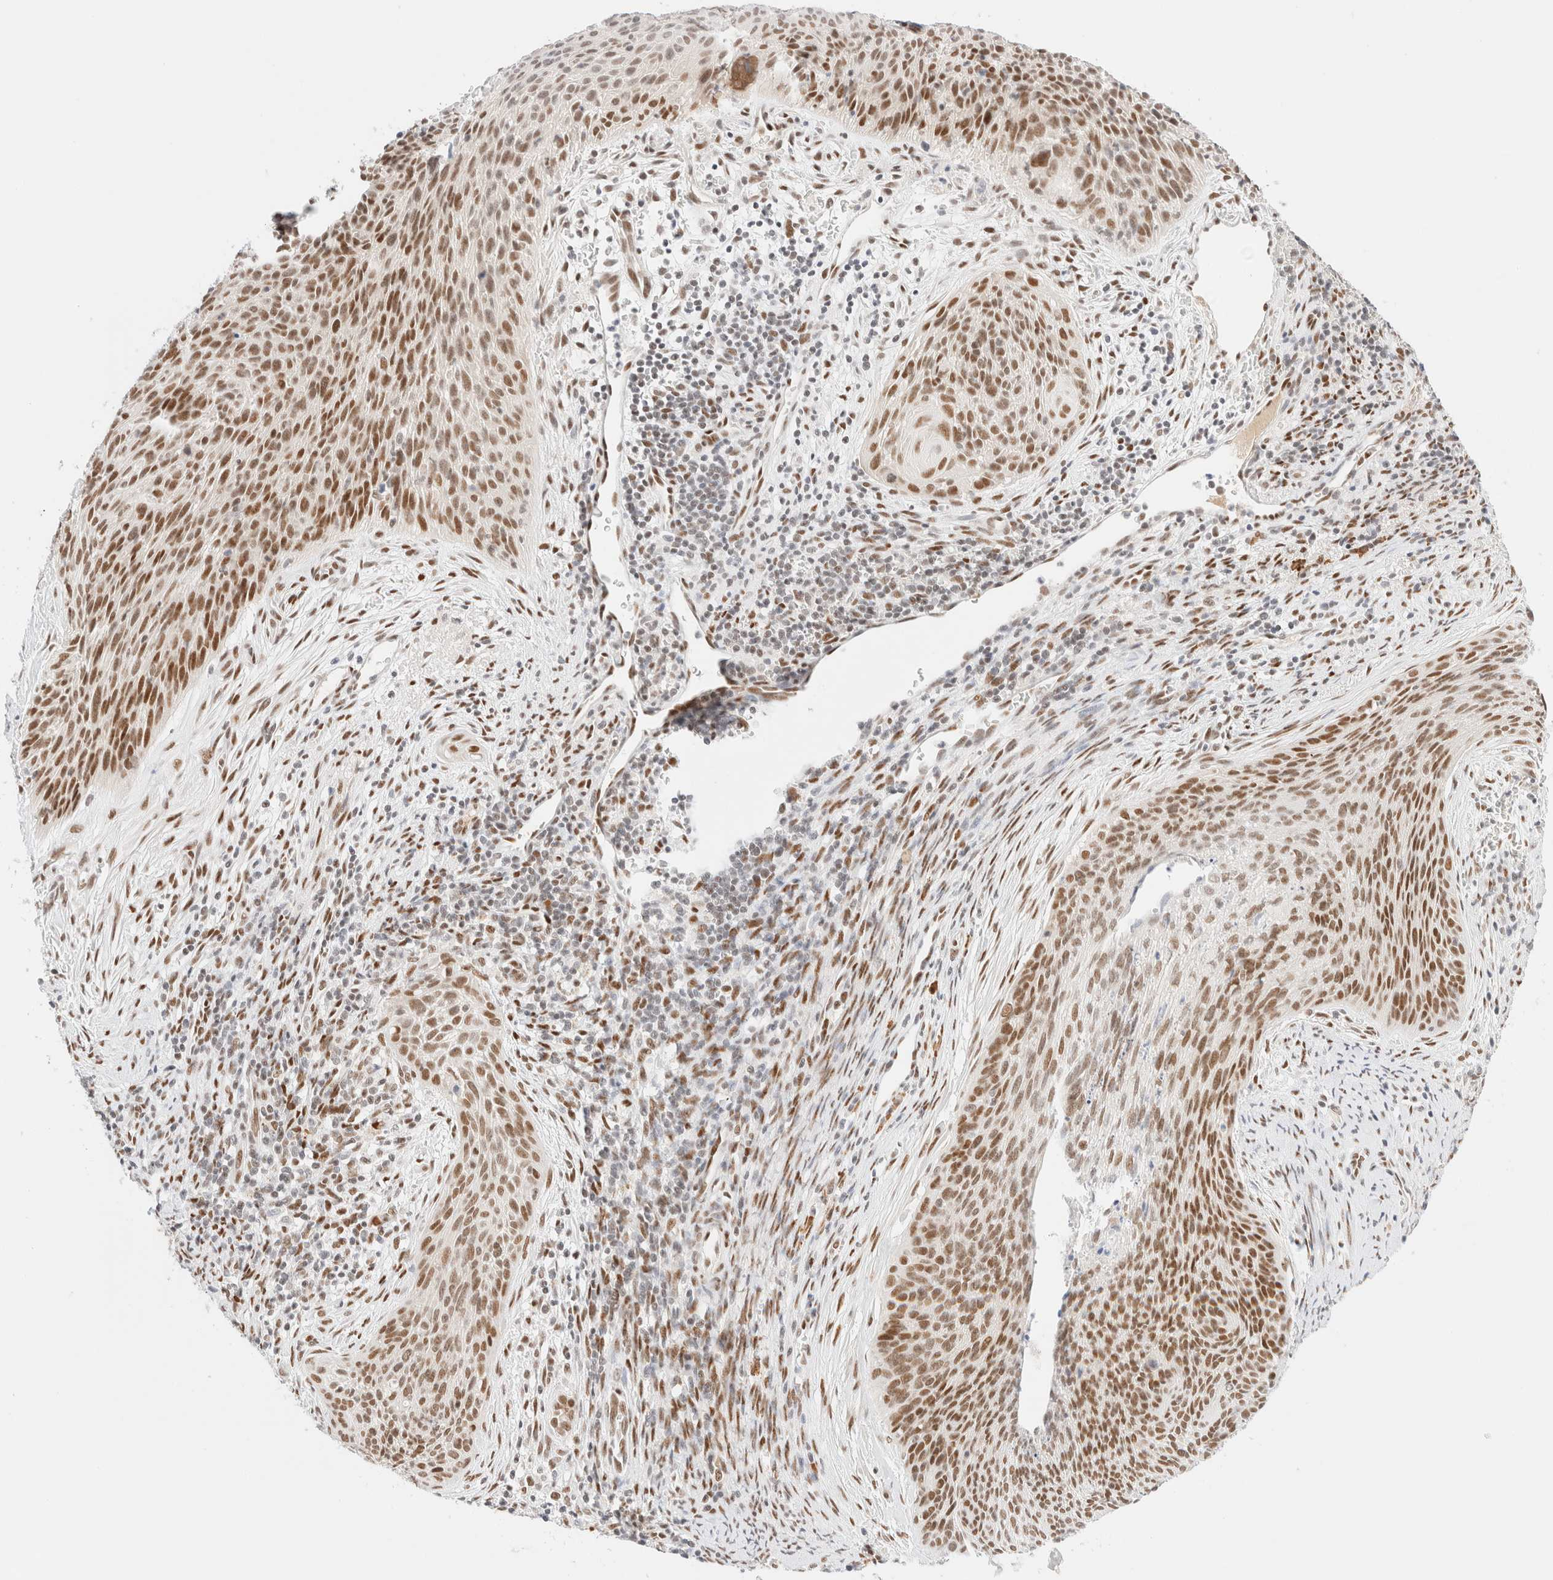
{"staining": {"intensity": "moderate", "quantity": ">75%", "location": "nuclear"}, "tissue": "cervical cancer", "cell_type": "Tumor cells", "image_type": "cancer", "snomed": [{"axis": "morphology", "description": "Squamous cell carcinoma, NOS"}, {"axis": "topography", "description": "Cervix"}], "caption": "About >75% of tumor cells in squamous cell carcinoma (cervical) reveal moderate nuclear protein expression as visualized by brown immunohistochemical staining.", "gene": "CIC", "patient": {"sex": "female", "age": 55}}